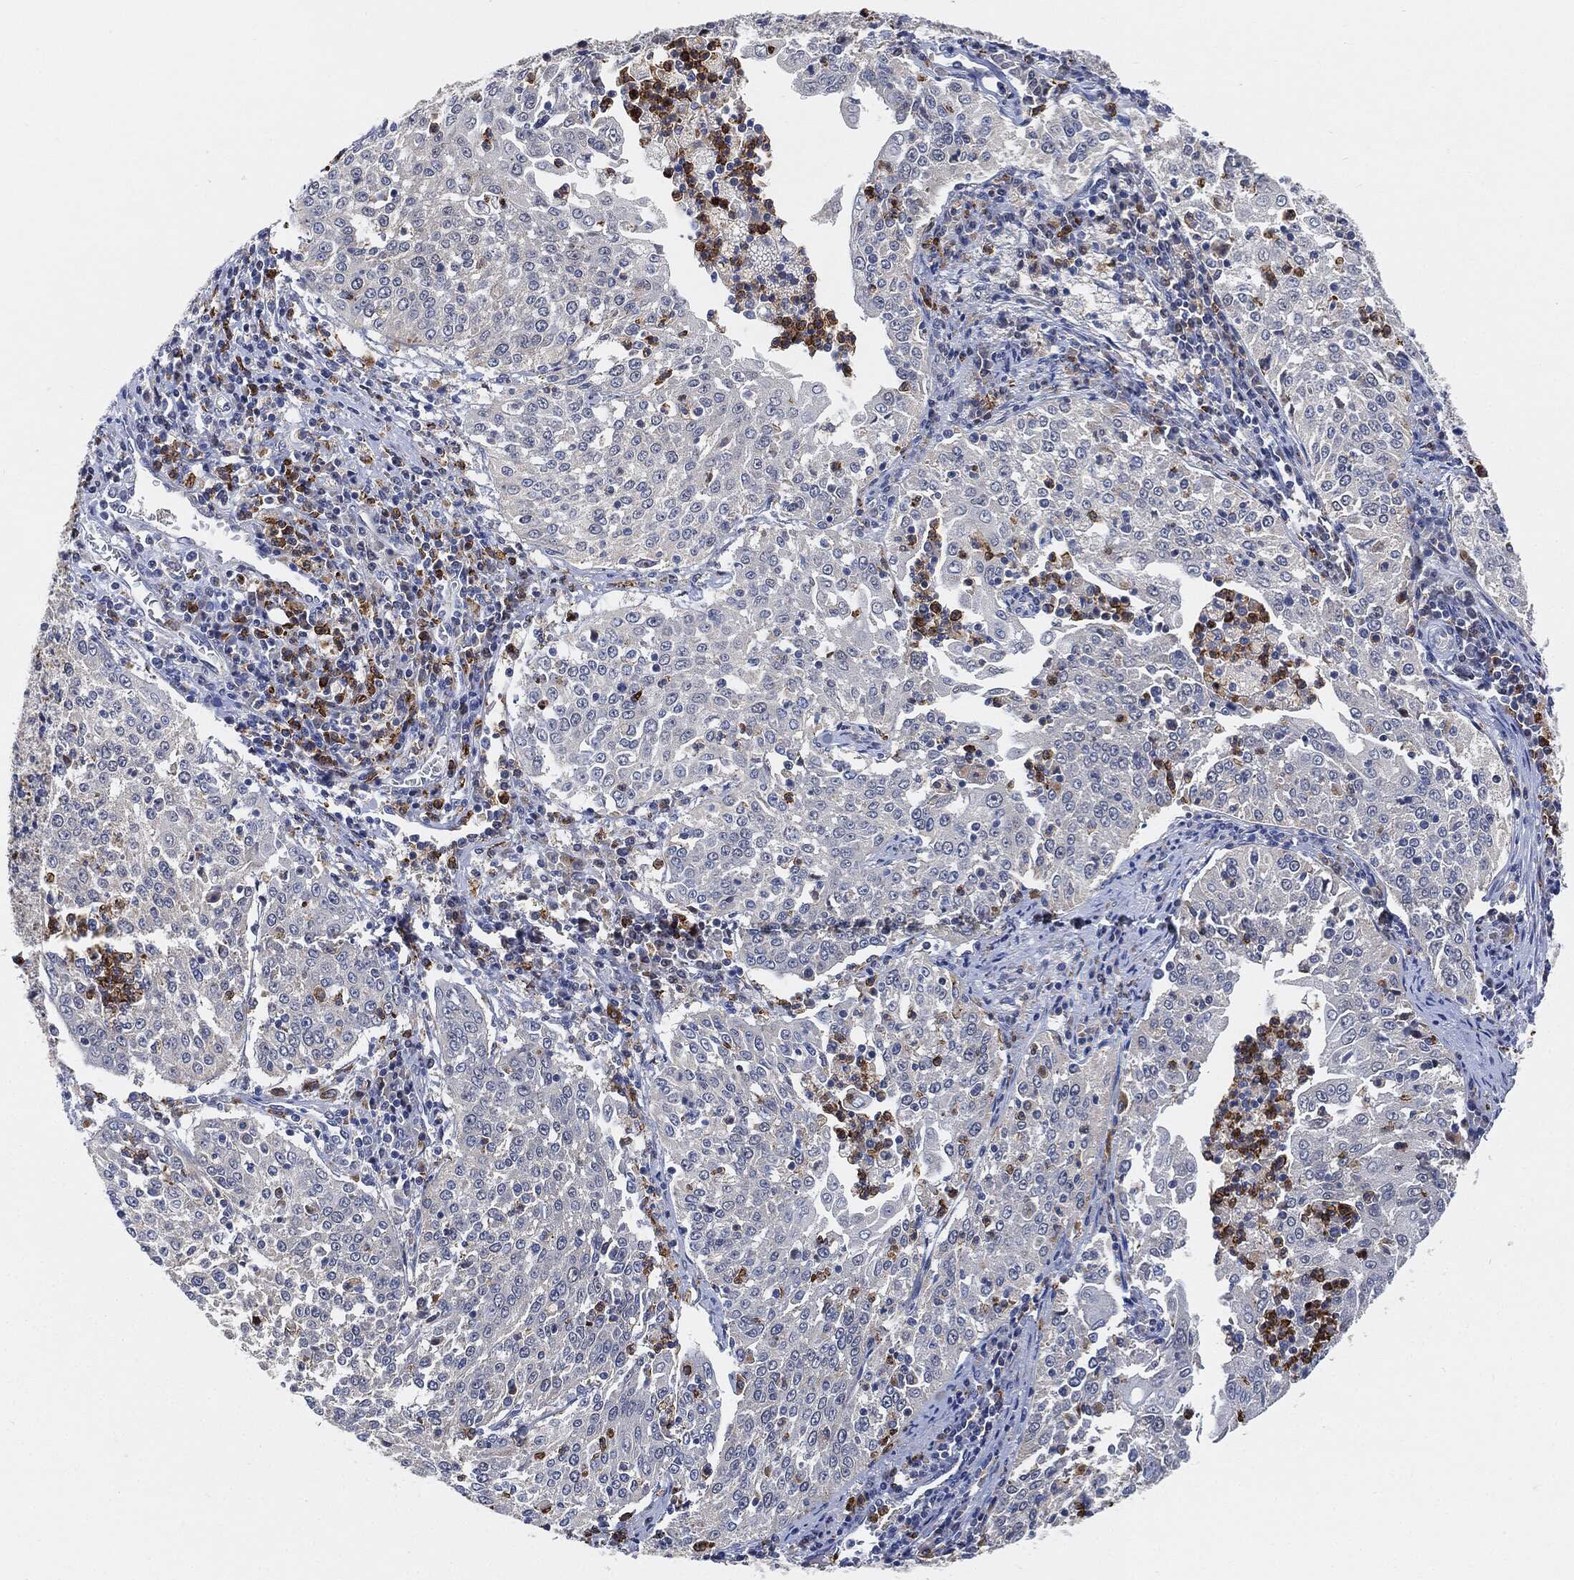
{"staining": {"intensity": "negative", "quantity": "none", "location": "none"}, "tissue": "cervical cancer", "cell_type": "Tumor cells", "image_type": "cancer", "snomed": [{"axis": "morphology", "description": "Squamous cell carcinoma, NOS"}, {"axis": "topography", "description": "Cervix"}], "caption": "The micrograph exhibits no significant positivity in tumor cells of cervical squamous cell carcinoma. The staining is performed using DAB brown chromogen with nuclei counter-stained in using hematoxylin.", "gene": "VSIG4", "patient": {"sex": "female", "age": 41}}